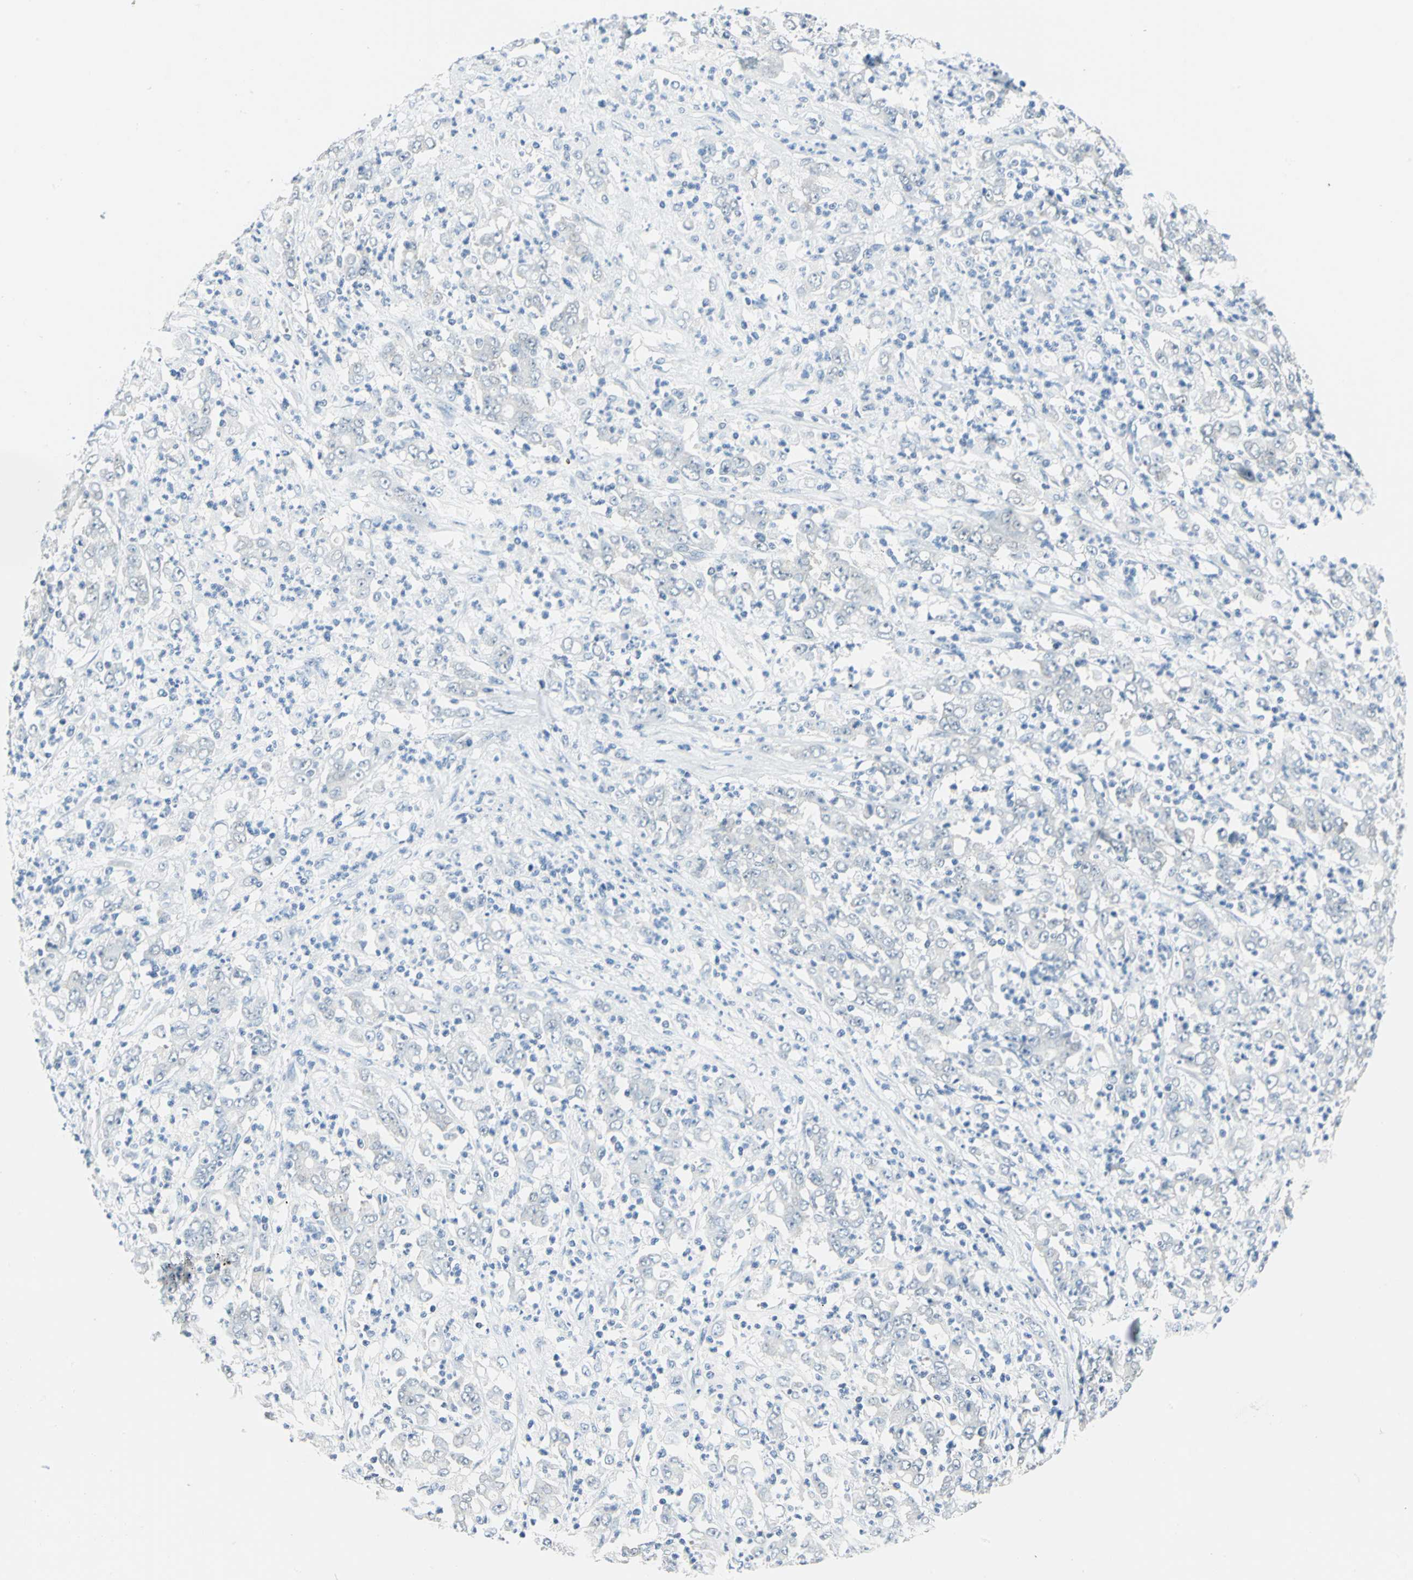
{"staining": {"intensity": "negative", "quantity": "none", "location": "none"}, "tissue": "stomach cancer", "cell_type": "Tumor cells", "image_type": "cancer", "snomed": [{"axis": "morphology", "description": "Adenocarcinoma, NOS"}, {"axis": "topography", "description": "Stomach, lower"}], "caption": "IHC of human adenocarcinoma (stomach) reveals no expression in tumor cells.", "gene": "PIN1", "patient": {"sex": "female", "age": 71}}